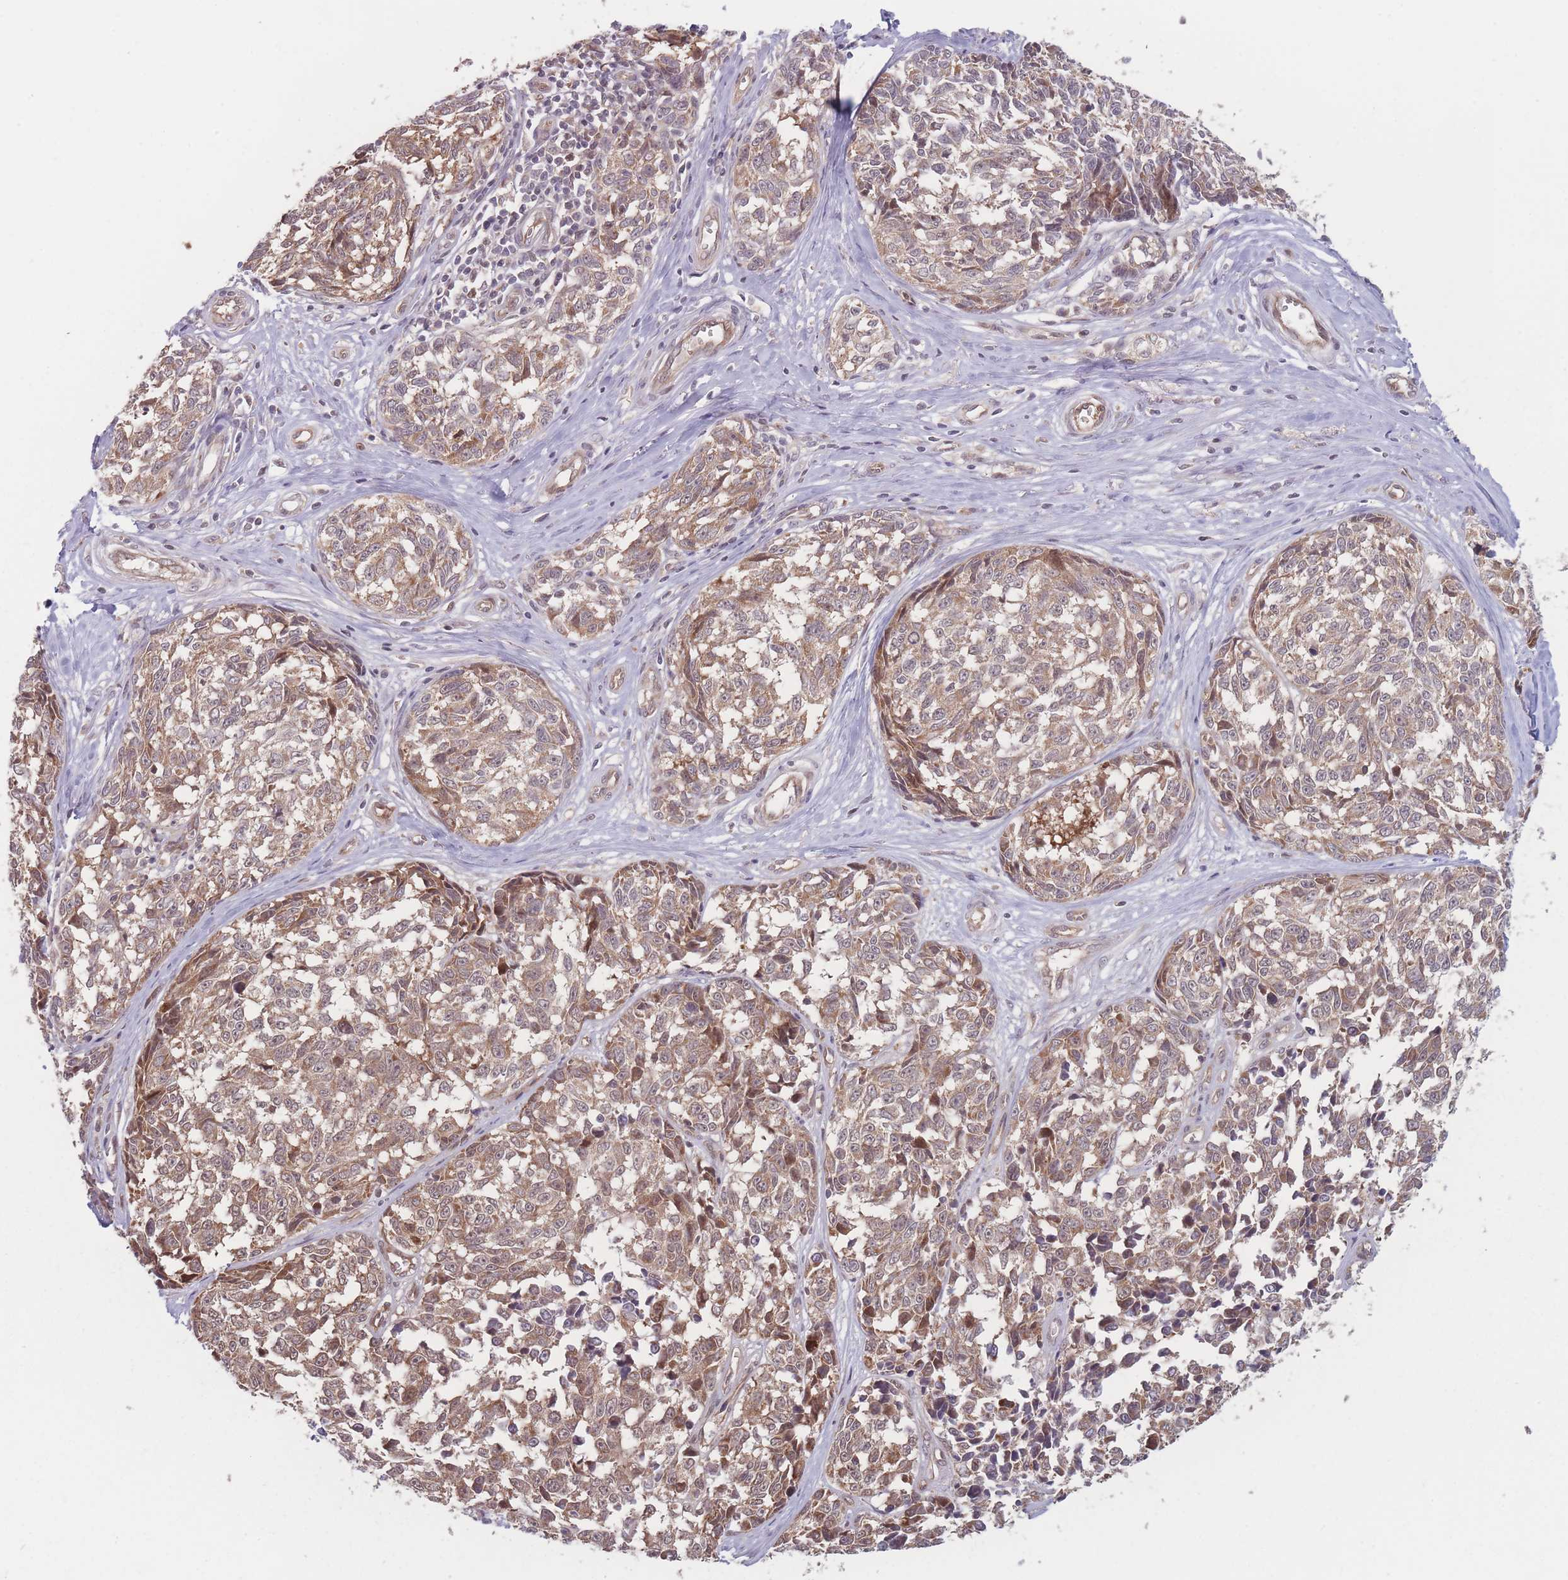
{"staining": {"intensity": "moderate", "quantity": ">75%", "location": "cytoplasmic/membranous"}, "tissue": "melanoma", "cell_type": "Tumor cells", "image_type": "cancer", "snomed": [{"axis": "morphology", "description": "Normal tissue, NOS"}, {"axis": "morphology", "description": "Malignant melanoma, NOS"}, {"axis": "topography", "description": "Skin"}], "caption": "About >75% of tumor cells in human malignant melanoma display moderate cytoplasmic/membranous protein positivity as visualized by brown immunohistochemical staining.", "gene": "RPS18", "patient": {"sex": "female", "age": 64}}